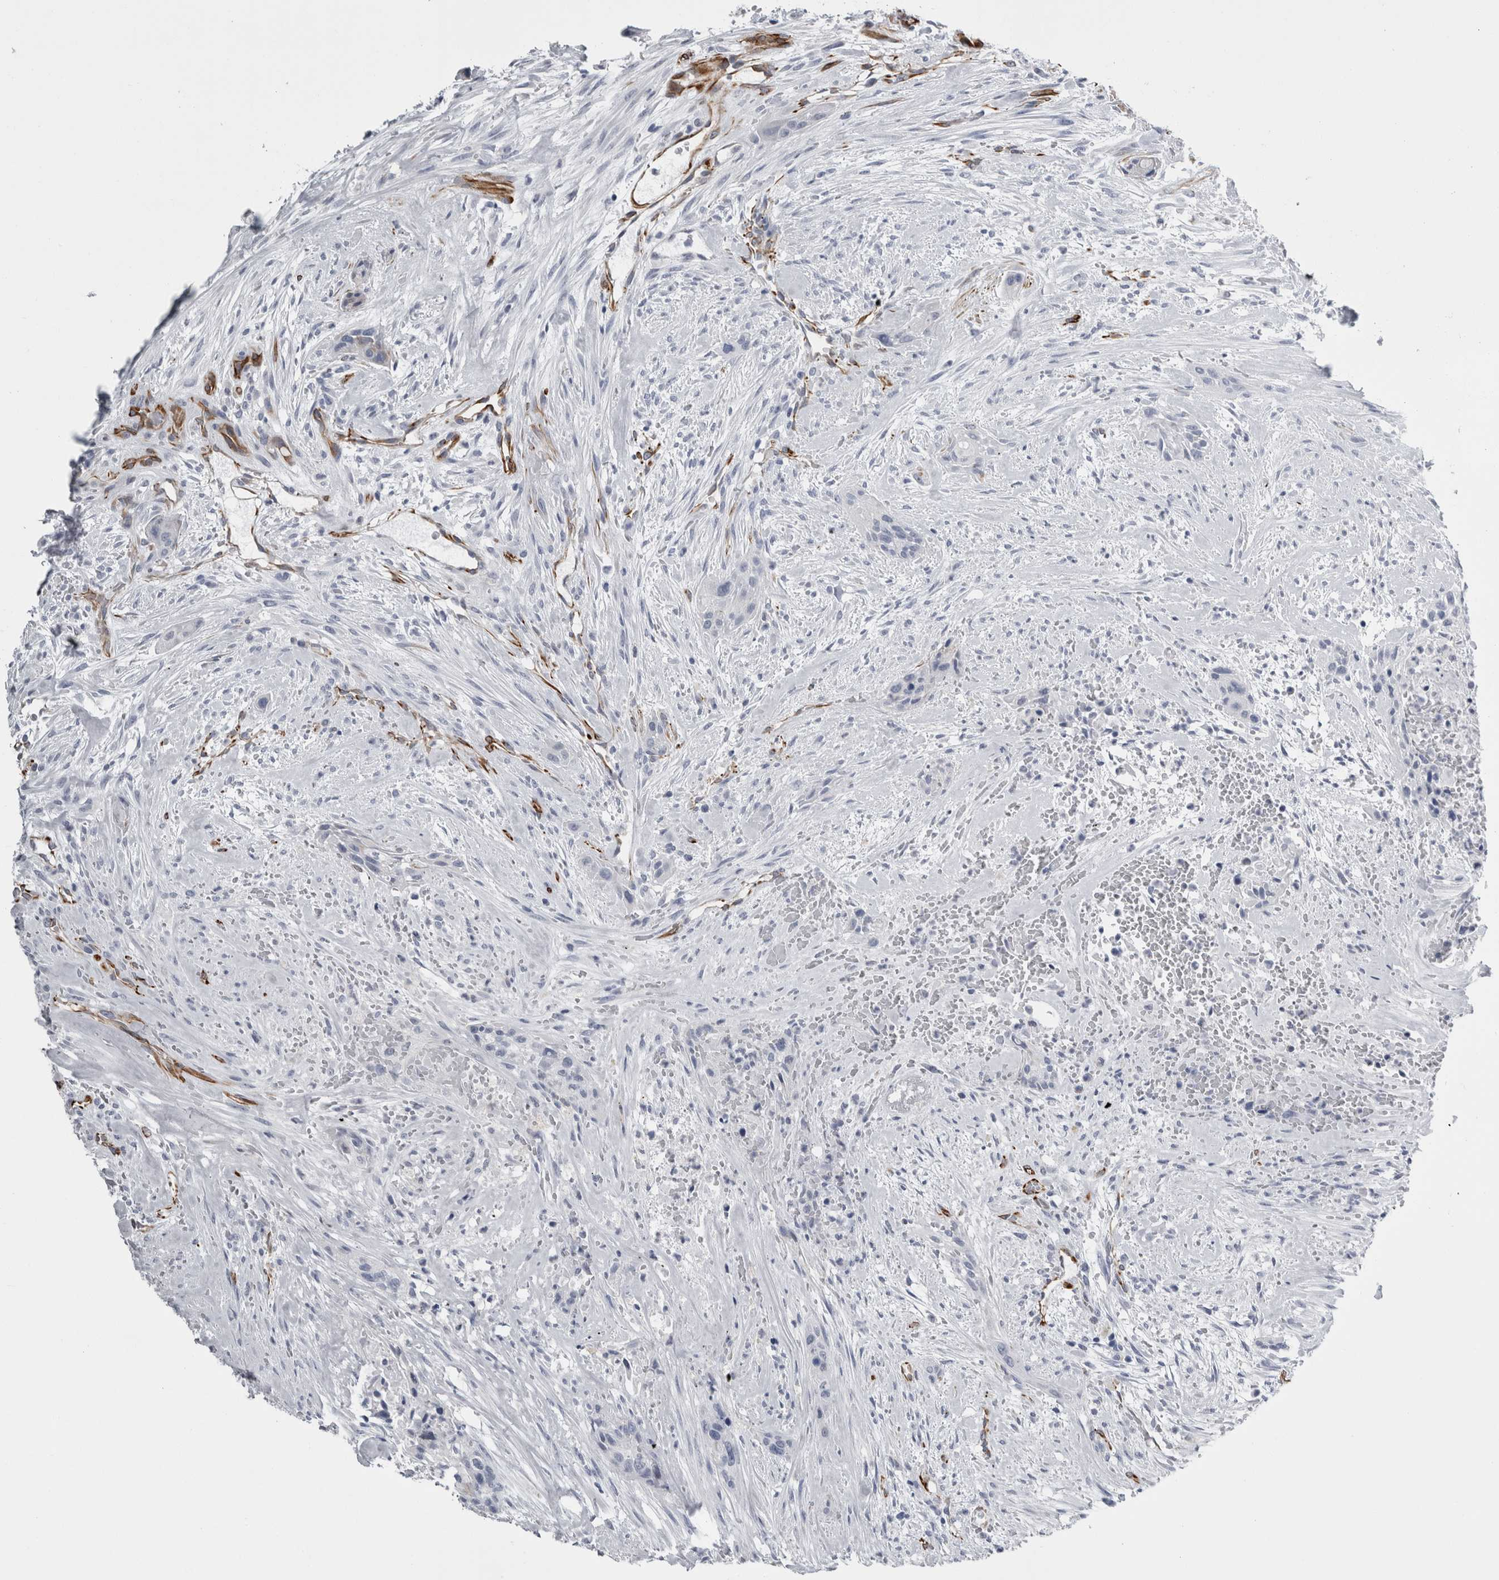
{"staining": {"intensity": "negative", "quantity": "none", "location": "none"}, "tissue": "urothelial cancer", "cell_type": "Tumor cells", "image_type": "cancer", "snomed": [{"axis": "morphology", "description": "Urothelial carcinoma, High grade"}, {"axis": "topography", "description": "Urinary bladder"}], "caption": "IHC of urothelial carcinoma (high-grade) displays no positivity in tumor cells. Nuclei are stained in blue.", "gene": "VWDE", "patient": {"sex": "male", "age": 35}}